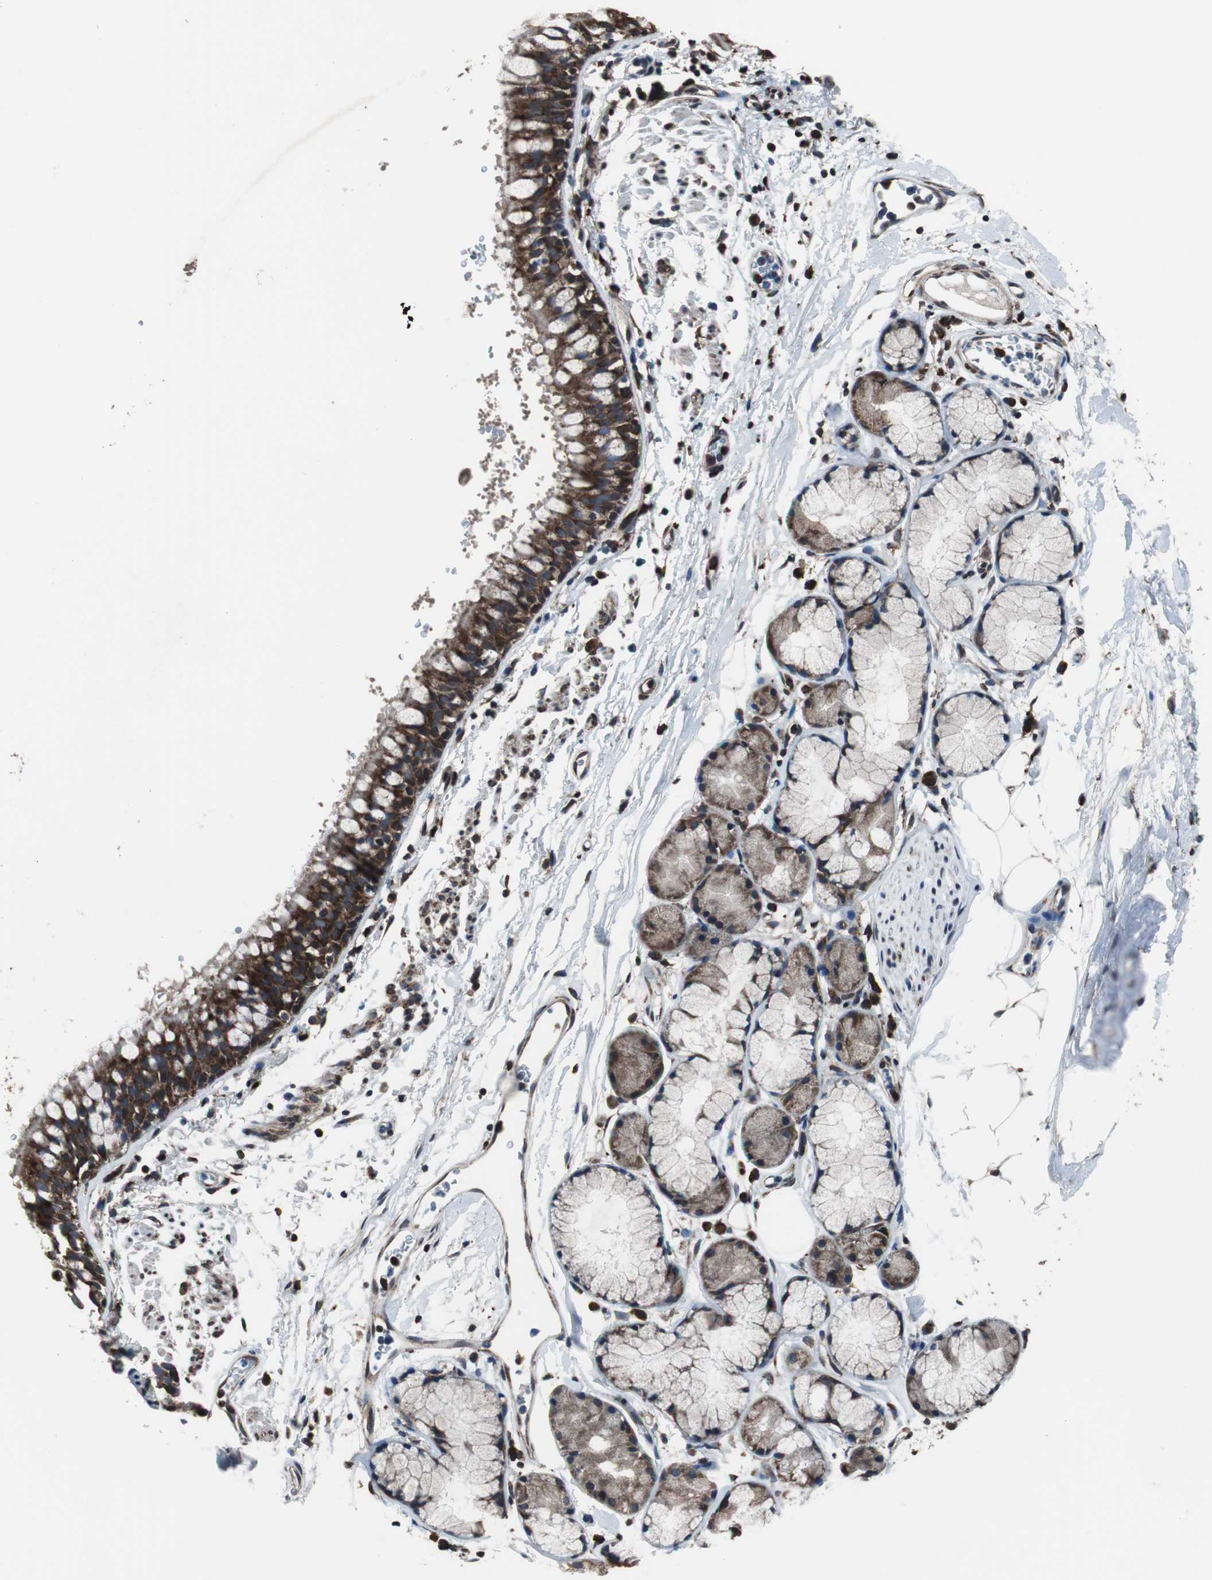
{"staining": {"intensity": "strong", "quantity": ">75%", "location": "cytoplasmic/membranous"}, "tissue": "bronchus", "cell_type": "Respiratory epithelial cells", "image_type": "normal", "snomed": [{"axis": "morphology", "description": "Normal tissue, NOS"}, {"axis": "topography", "description": "Bronchus"}], "caption": "Immunohistochemical staining of benign human bronchus shows high levels of strong cytoplasmic/membranous expression in approximately >75% of respiratory epithelial cells. Using DAB (brown) and hematoxylin (blue) stains, captured at high magnification using brightfield microscopy.", "gene": "USP10", "patient": {"sex": "female", "age": 73}}